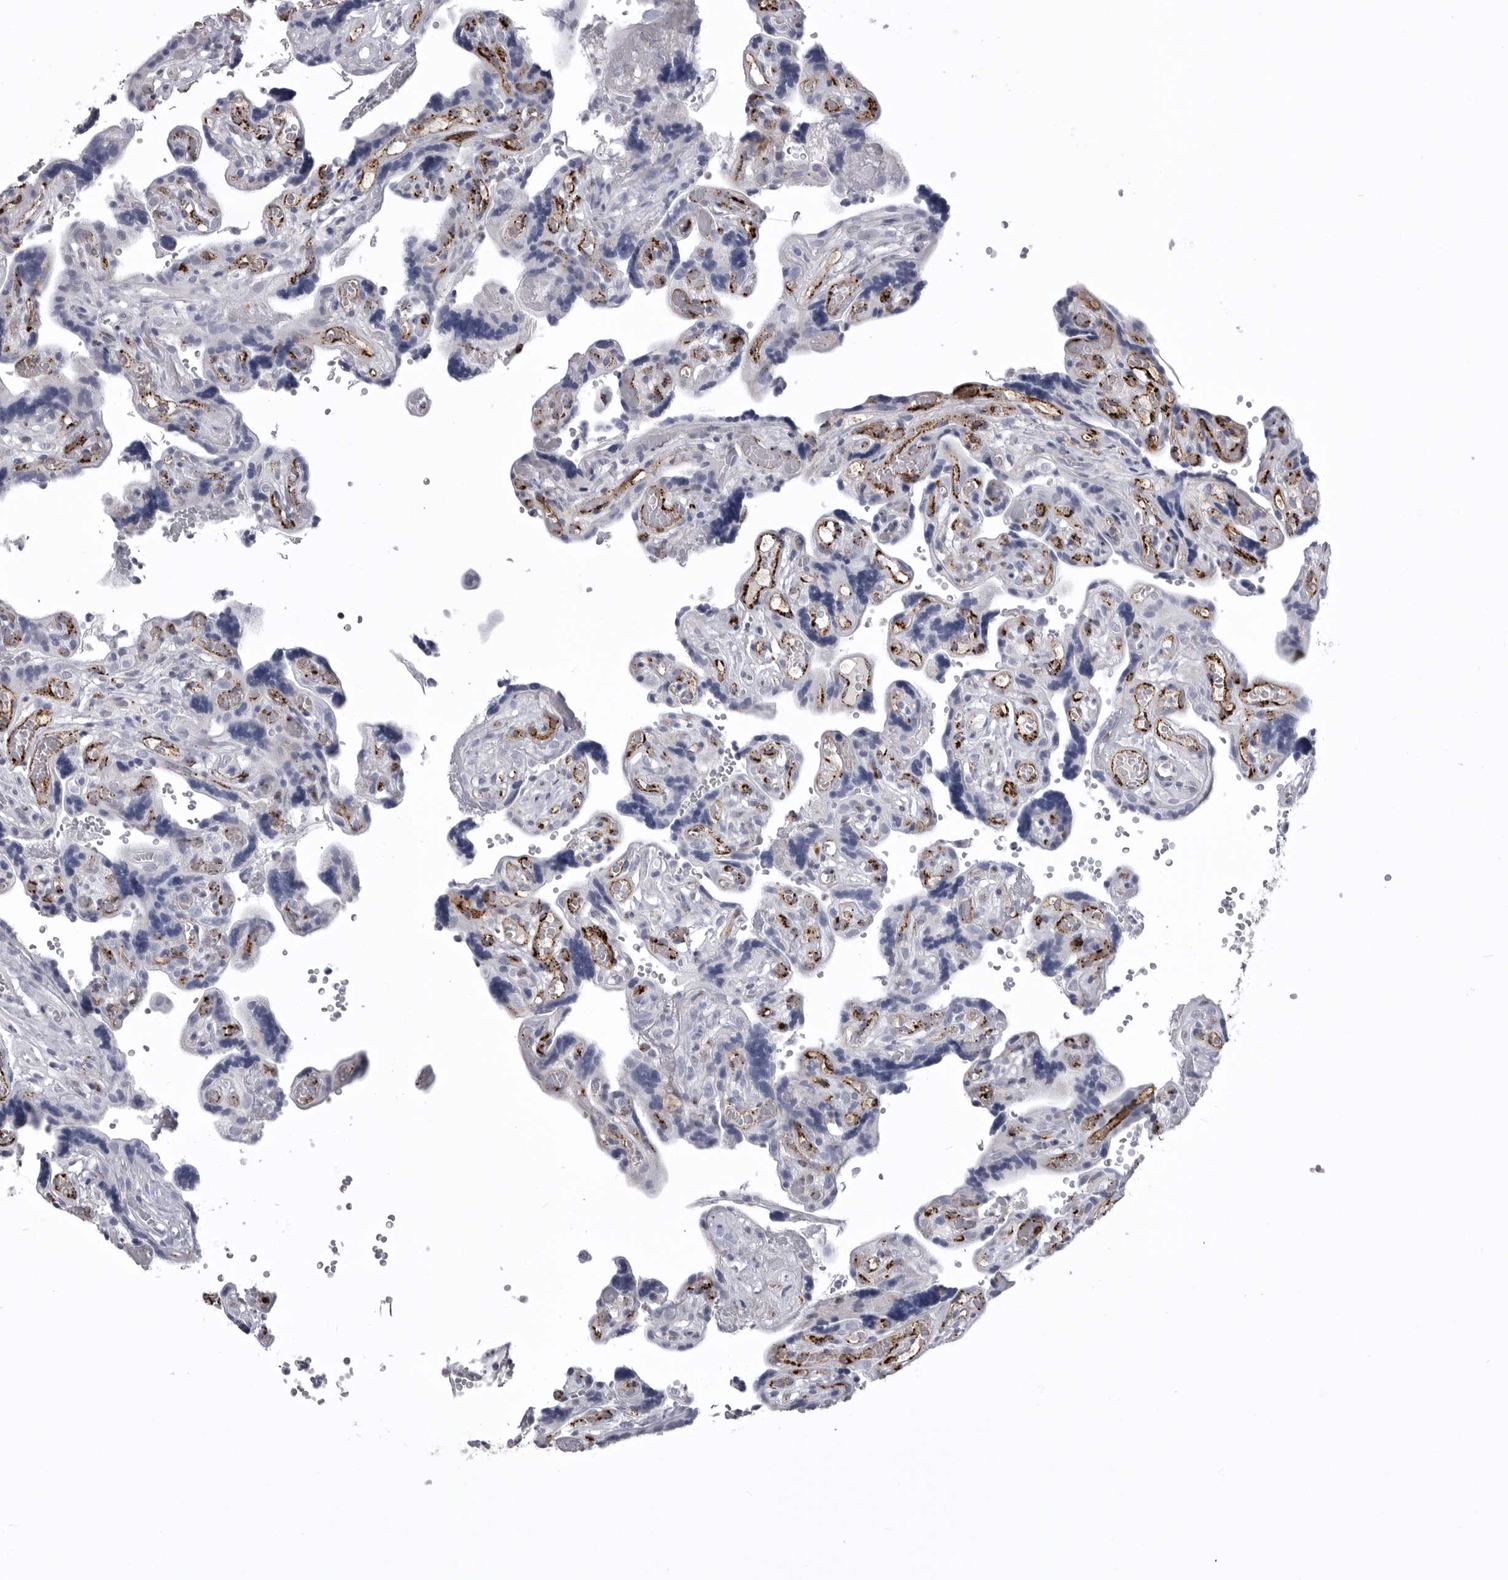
{"staining": {"intensity": "weak", "quantity": "25%-75%", "location": "cytoplasmic/membranous"}, "tissue": "placenta", "cell_type": "Decidual cells", "image_type": "normal", "snomed": [{"axis": "morphology", "description": "Normal tissue, NOS"}, {"axis": "topography", "description": "Placenta"}], "caption": "Immunohistochemistry (DAB (3,3'-diaminobenzidine)) staining of unremarkable placenta reveals weak cytoplasmic/membranous protein staining in about 25%-75% of decidual cells.", "gene": "PSPN", "patient": {"sex": "female", "age": 30}}